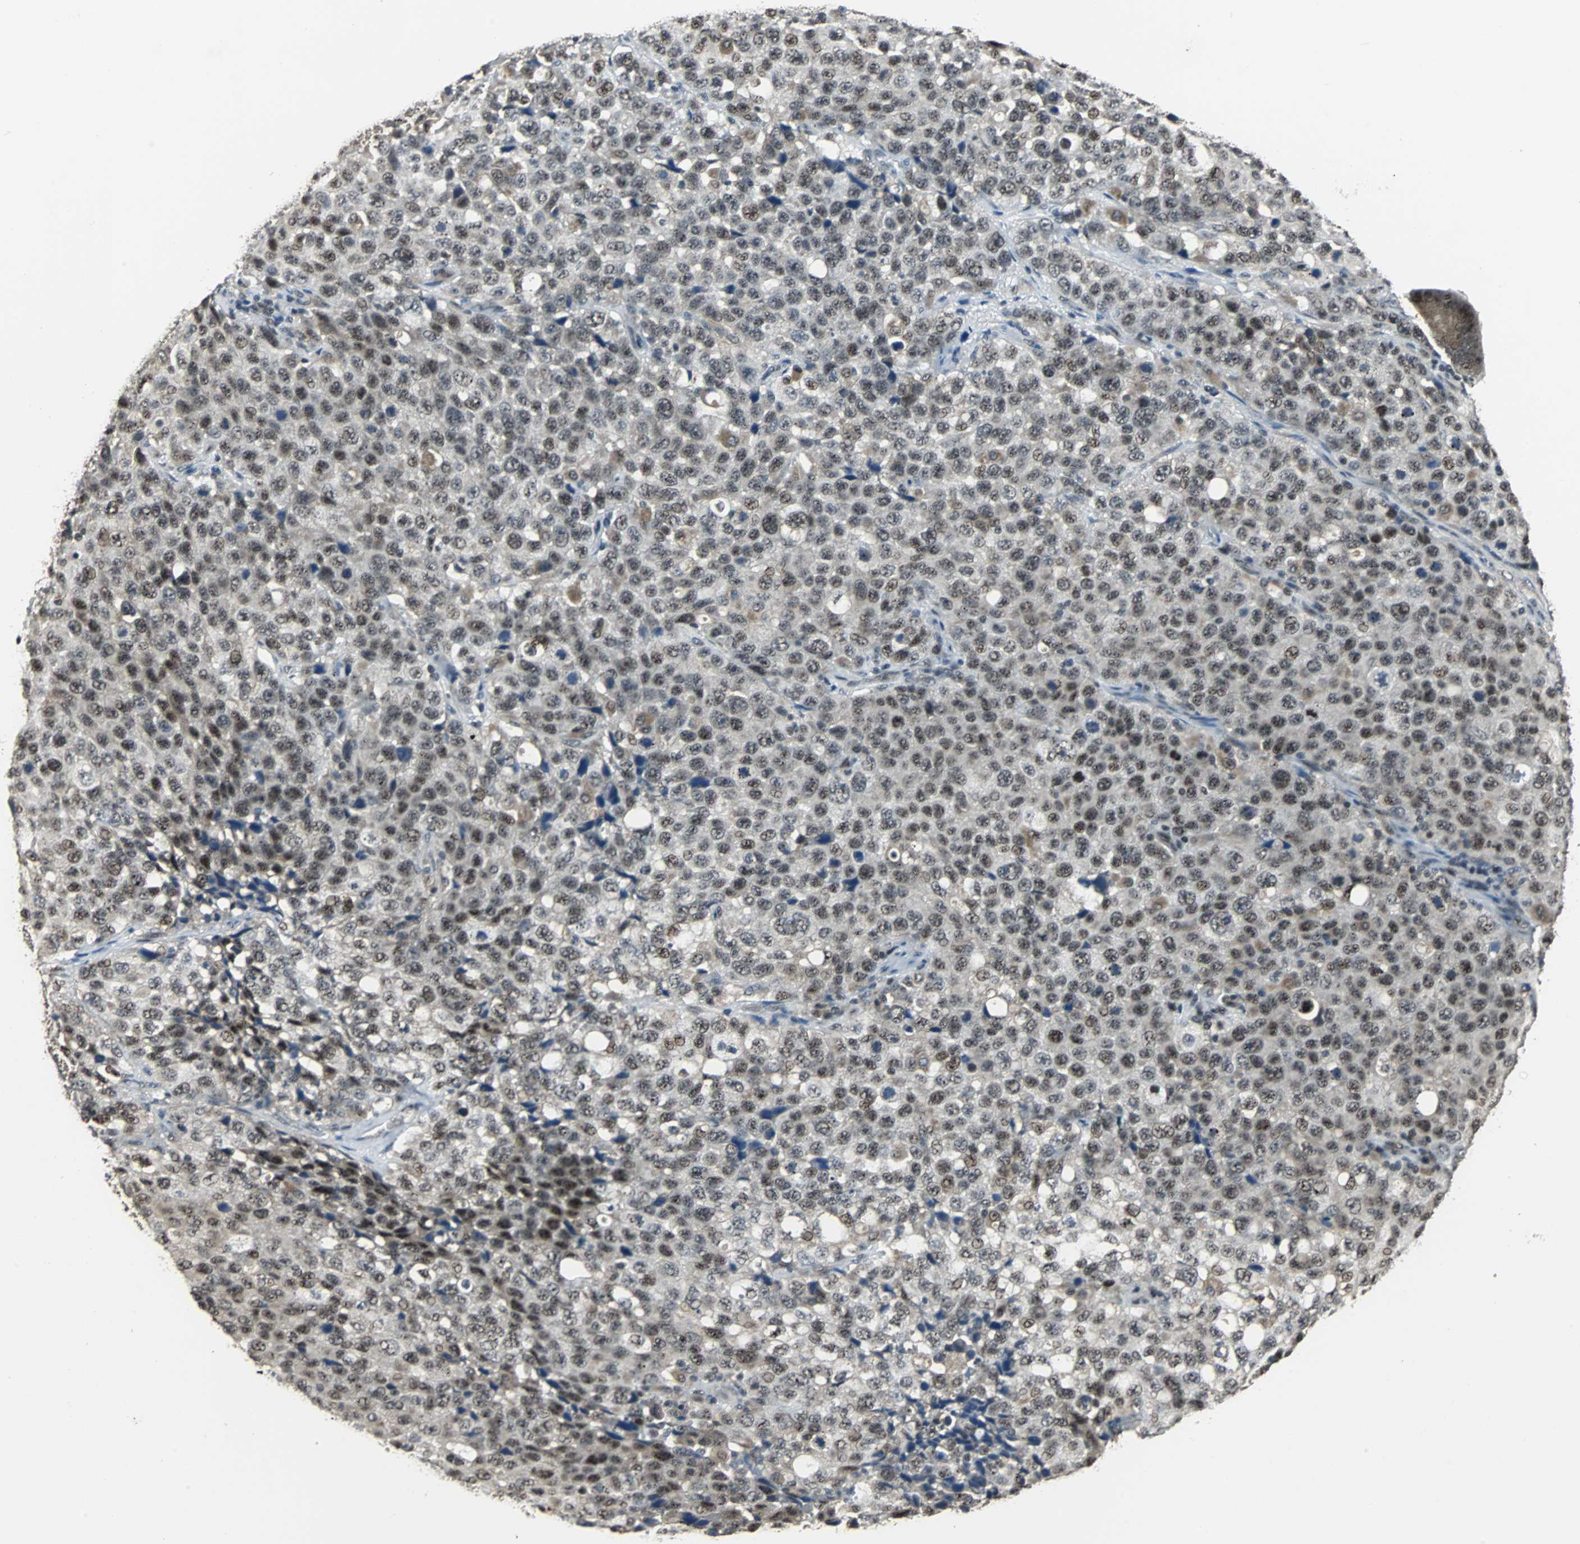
{"staining": {"intensity": "strong", "quantity": ">75%", "location": "nuclear"}, "tissue": "stomach cancer", "cell_type": "Tumor cells", "image_type": "cancer", "snomed": [{"axis": "morphology", "description": "Normal tissue, NOS"}, {"axis": "morphology", "description": "Adenocarcinoma, NOS"}, {"axis": "topography", "description": "Stomach"}], "caption": "Immunohistochemical staining of stomach adenocarcinoma shows strong nuclear protein positivity in approximately >75% of tumor cells.", "gene": "MED4", "patient": {"sex": "male", "age": 48}}